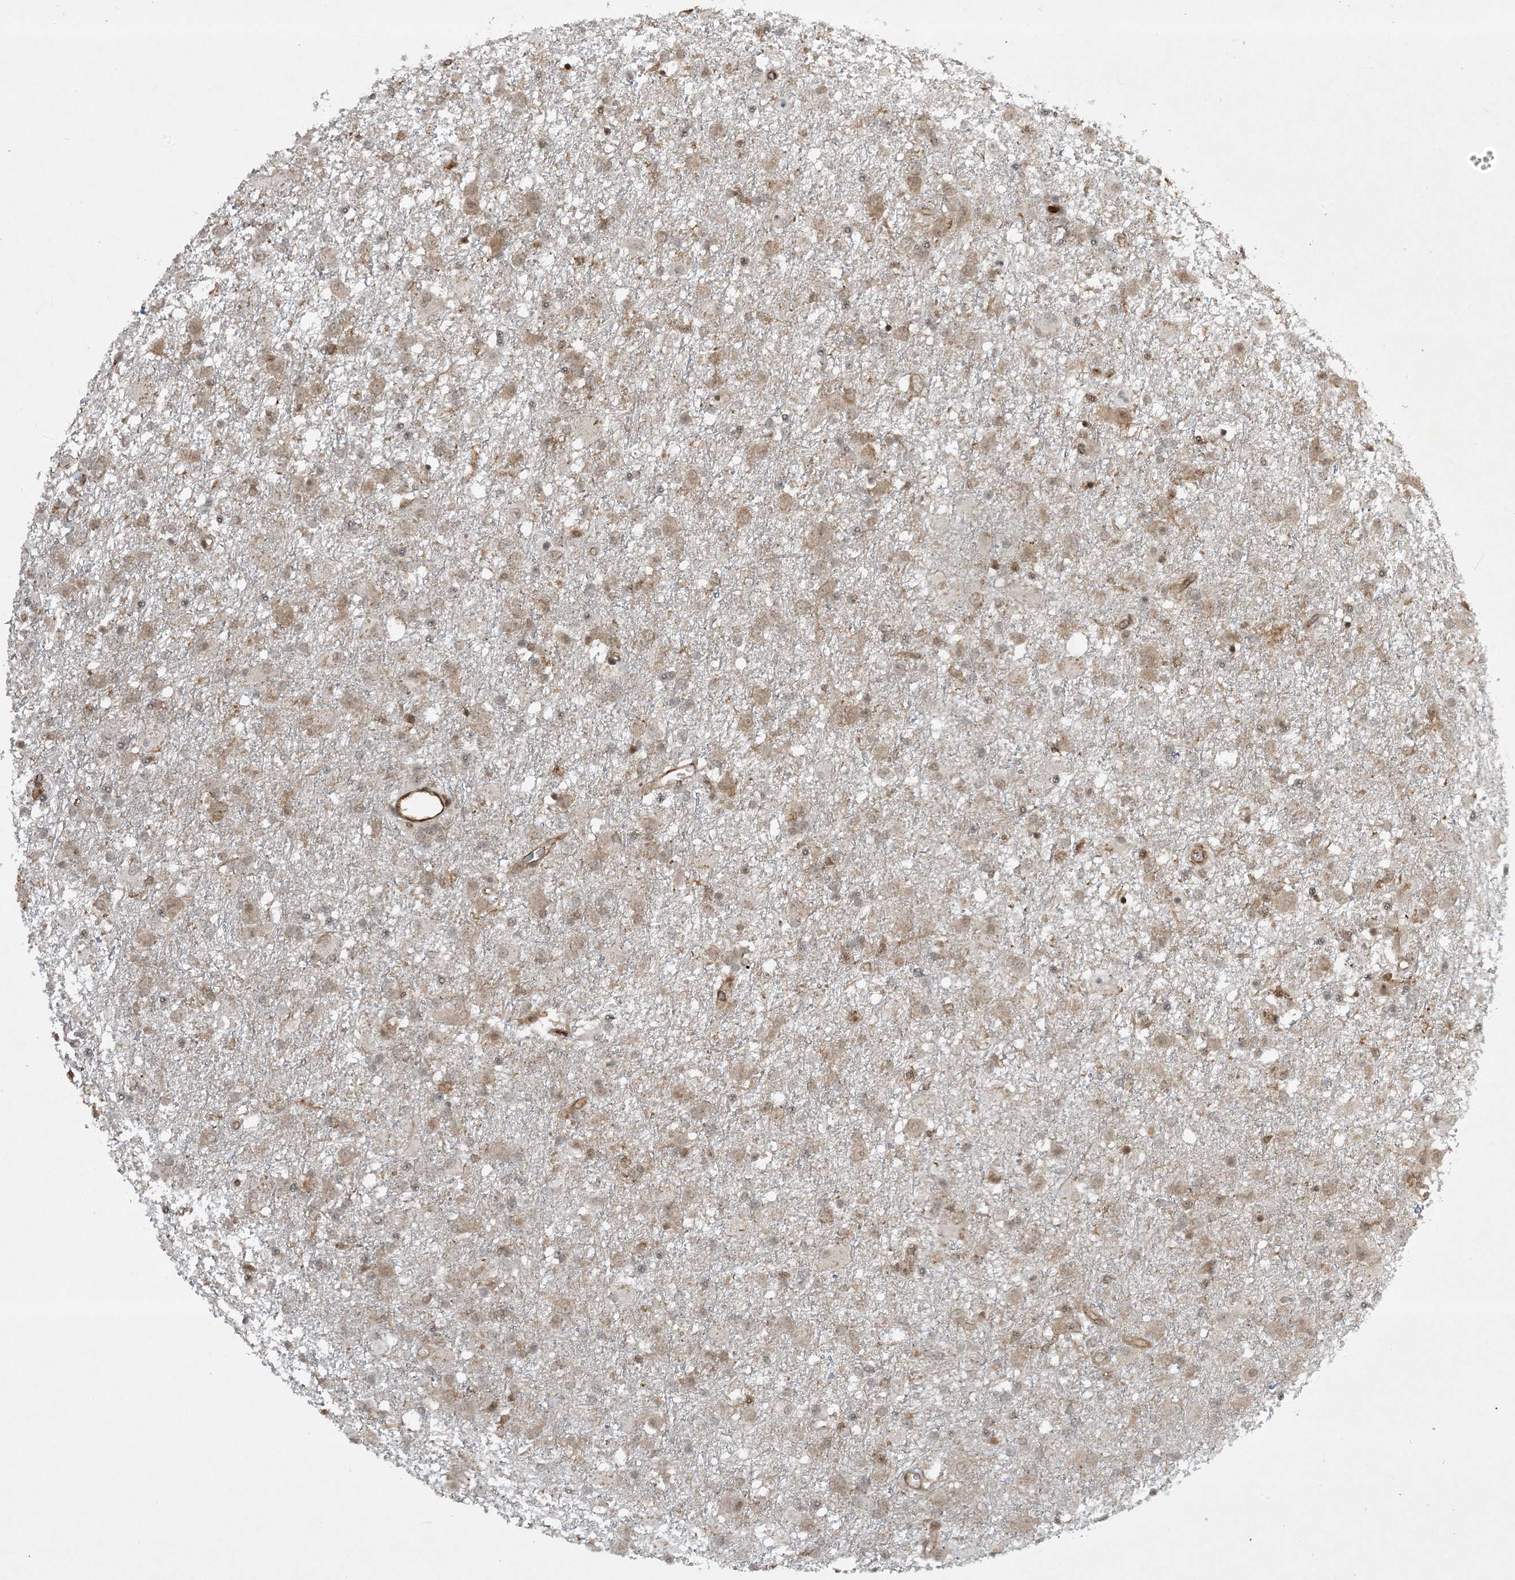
{"staining": {"intensity": "weak", "quantity": "25%-75%", "location": "cytoplasmic/membranous,nuclear"}, "tissue": "glioma", "cell_type": "Tumor cells", "image_type": "cancer", "snomed": [{"axis": "morphology", "description": "Glioma, malignant, Low grade"}, {"axis": "topography", "description": "Brain"}], "caption": "Protein staining shows weak cytoplasmic/membranous and nuclear staining in about 25%-75% of tumor cells in malignant low-grade glioma.", "gene": "CERT1", "patient": {"sex": "male", "age": 65}}